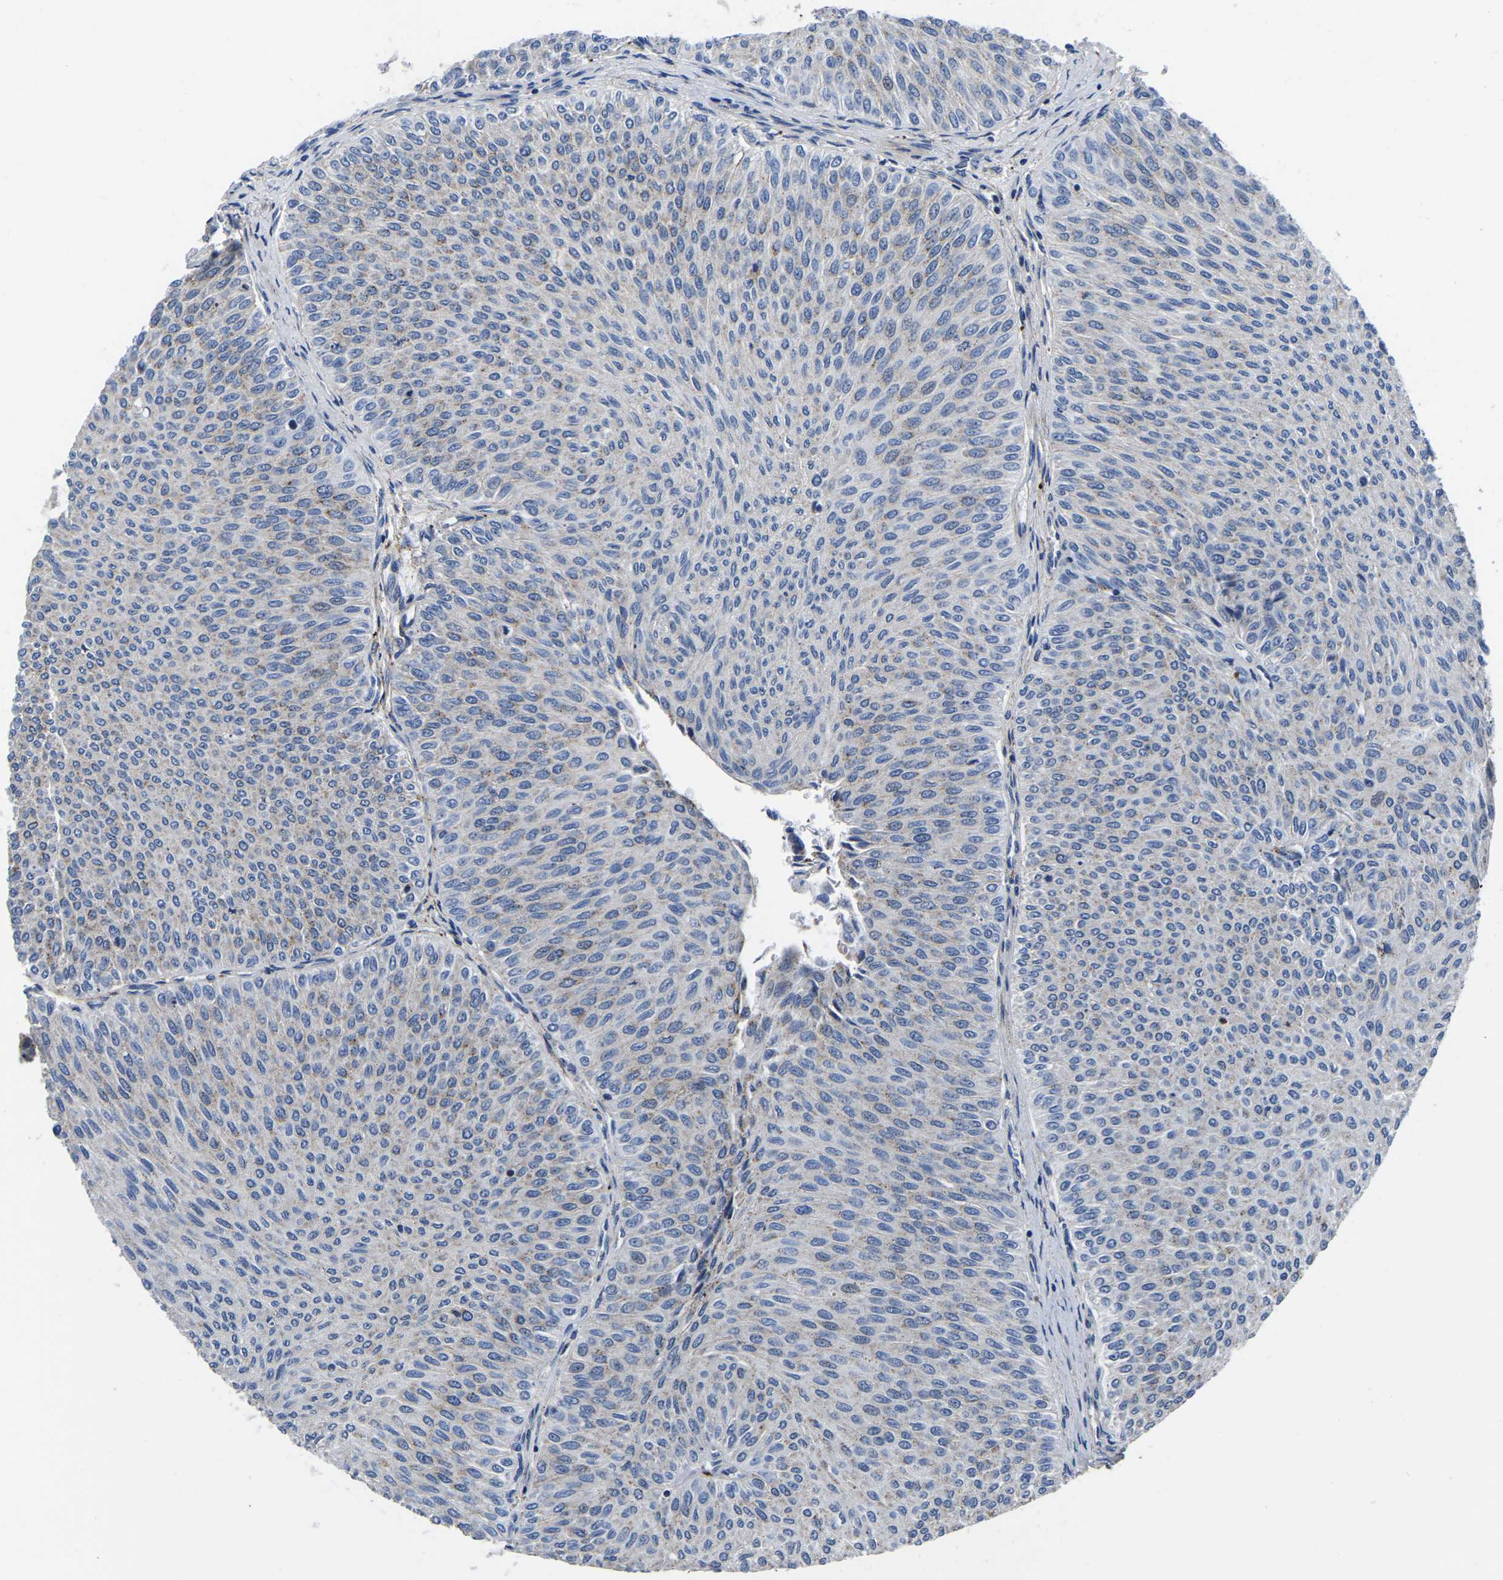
{"staining": {"intensity": "negative", "quantity": "none", "location": "none"}, "tissue": "urothelial cancer", "cell_type": "Tumor cells", "image_type": "cancer", "snomed": [{"axis": "morphology", "description": "Urothelial carcinoma, Low grade"}, {"axis": "topography", "description": "Urinary bladder"}], "caption": "Image shows no protein staining in tumor cells of urothelial cancer tissue. The staining was performed using DAB to visualize the protein expression in brown, while the nuclei were stained in blue with hematoxylin (Magnification: 20x).", "gene": "PDLIM7", "patient": {"sex": "male", "age": 78}}